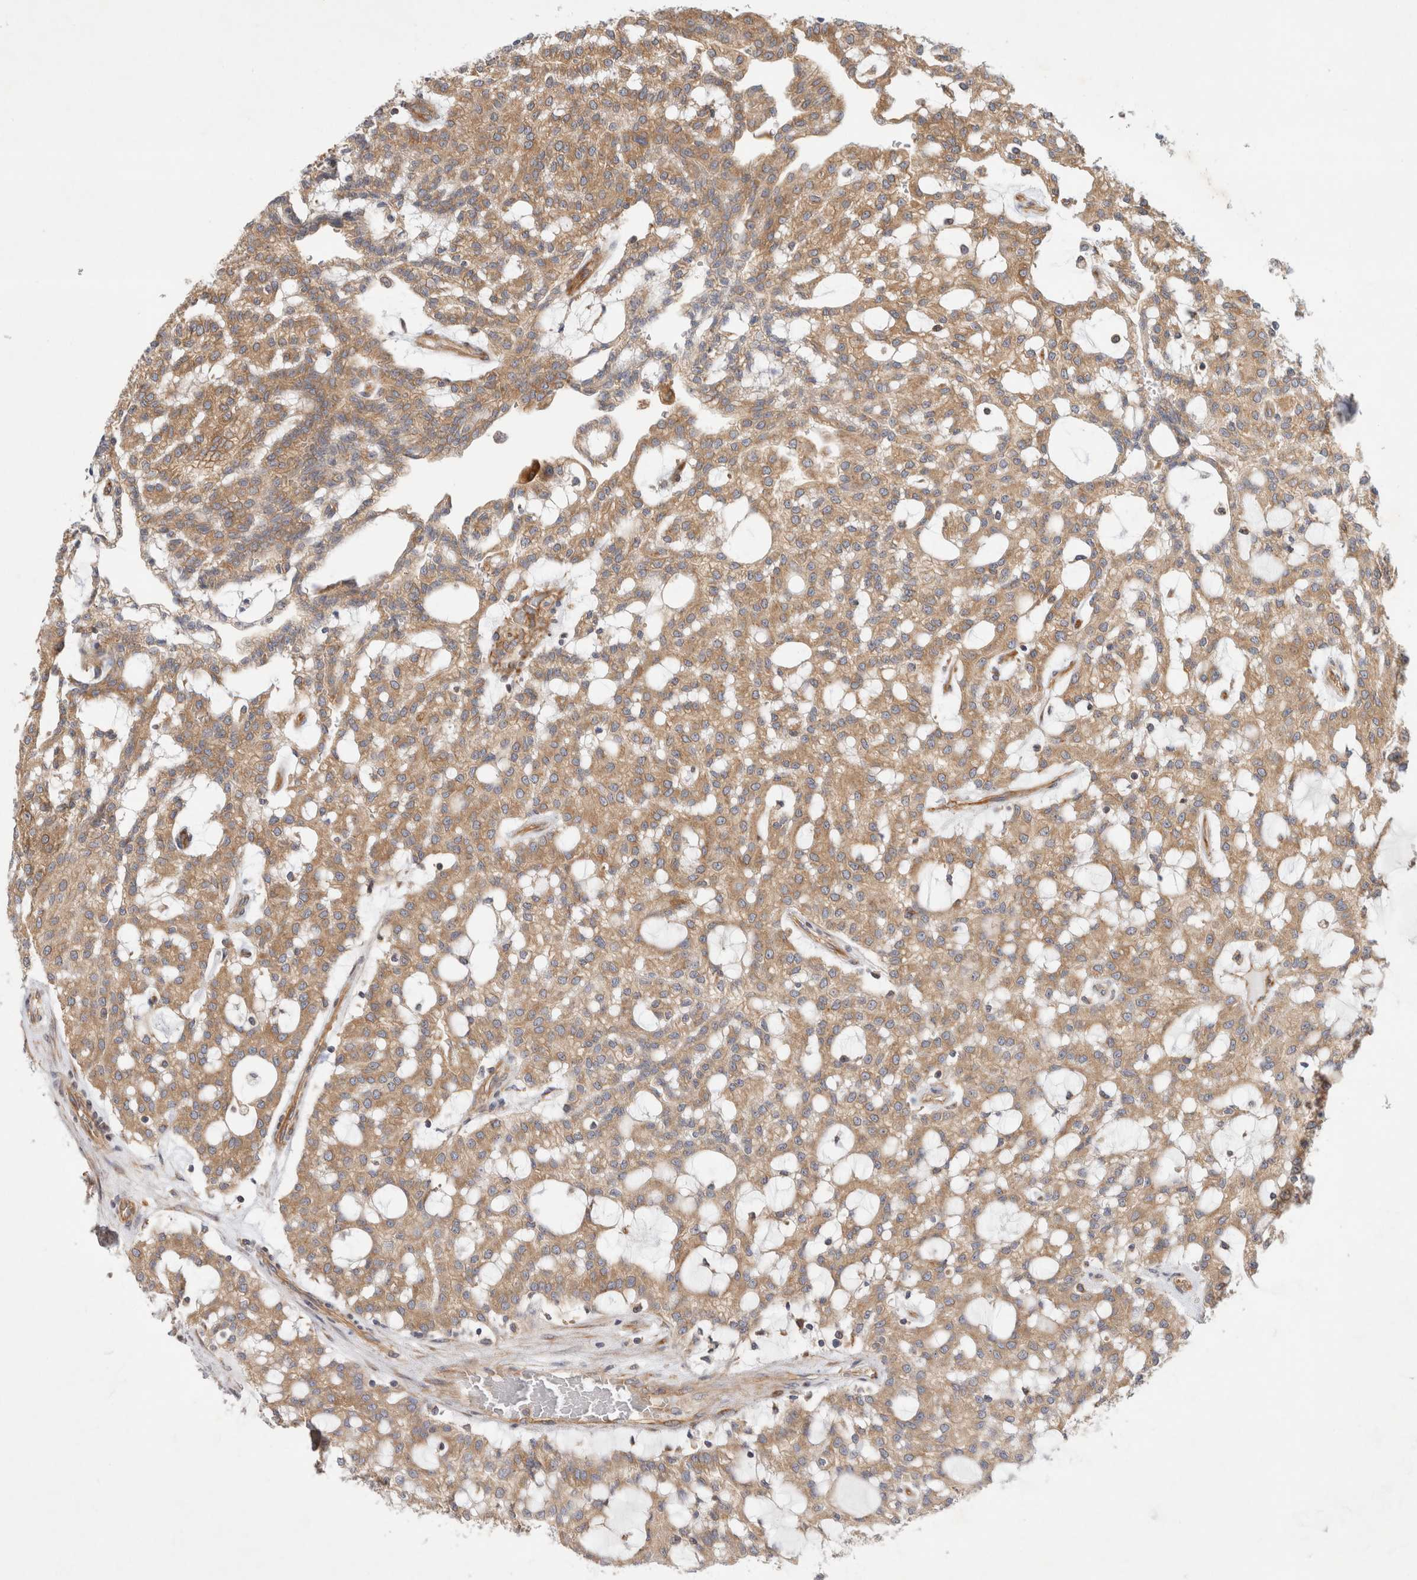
{"staining": {"intensity": "moderate", "quantity": ">75%", "location": "cytoplasmic/membranous"}, "tissue": "renal cancer", "cell_type": "Tumor cells", "image_type": "cancer", "snomed": [{"axis": "morphology", "description": "Adenocarcinoma, NOS"}, {"axis": "topography", "description": "Kidney"}], "caption": "A brown stain shows moderate cytoplasmic/membranous expression of a protein in human renal cancer tumor cells.", "gene": "GPR150", "patient": {"sex": "male", "age": 63}}